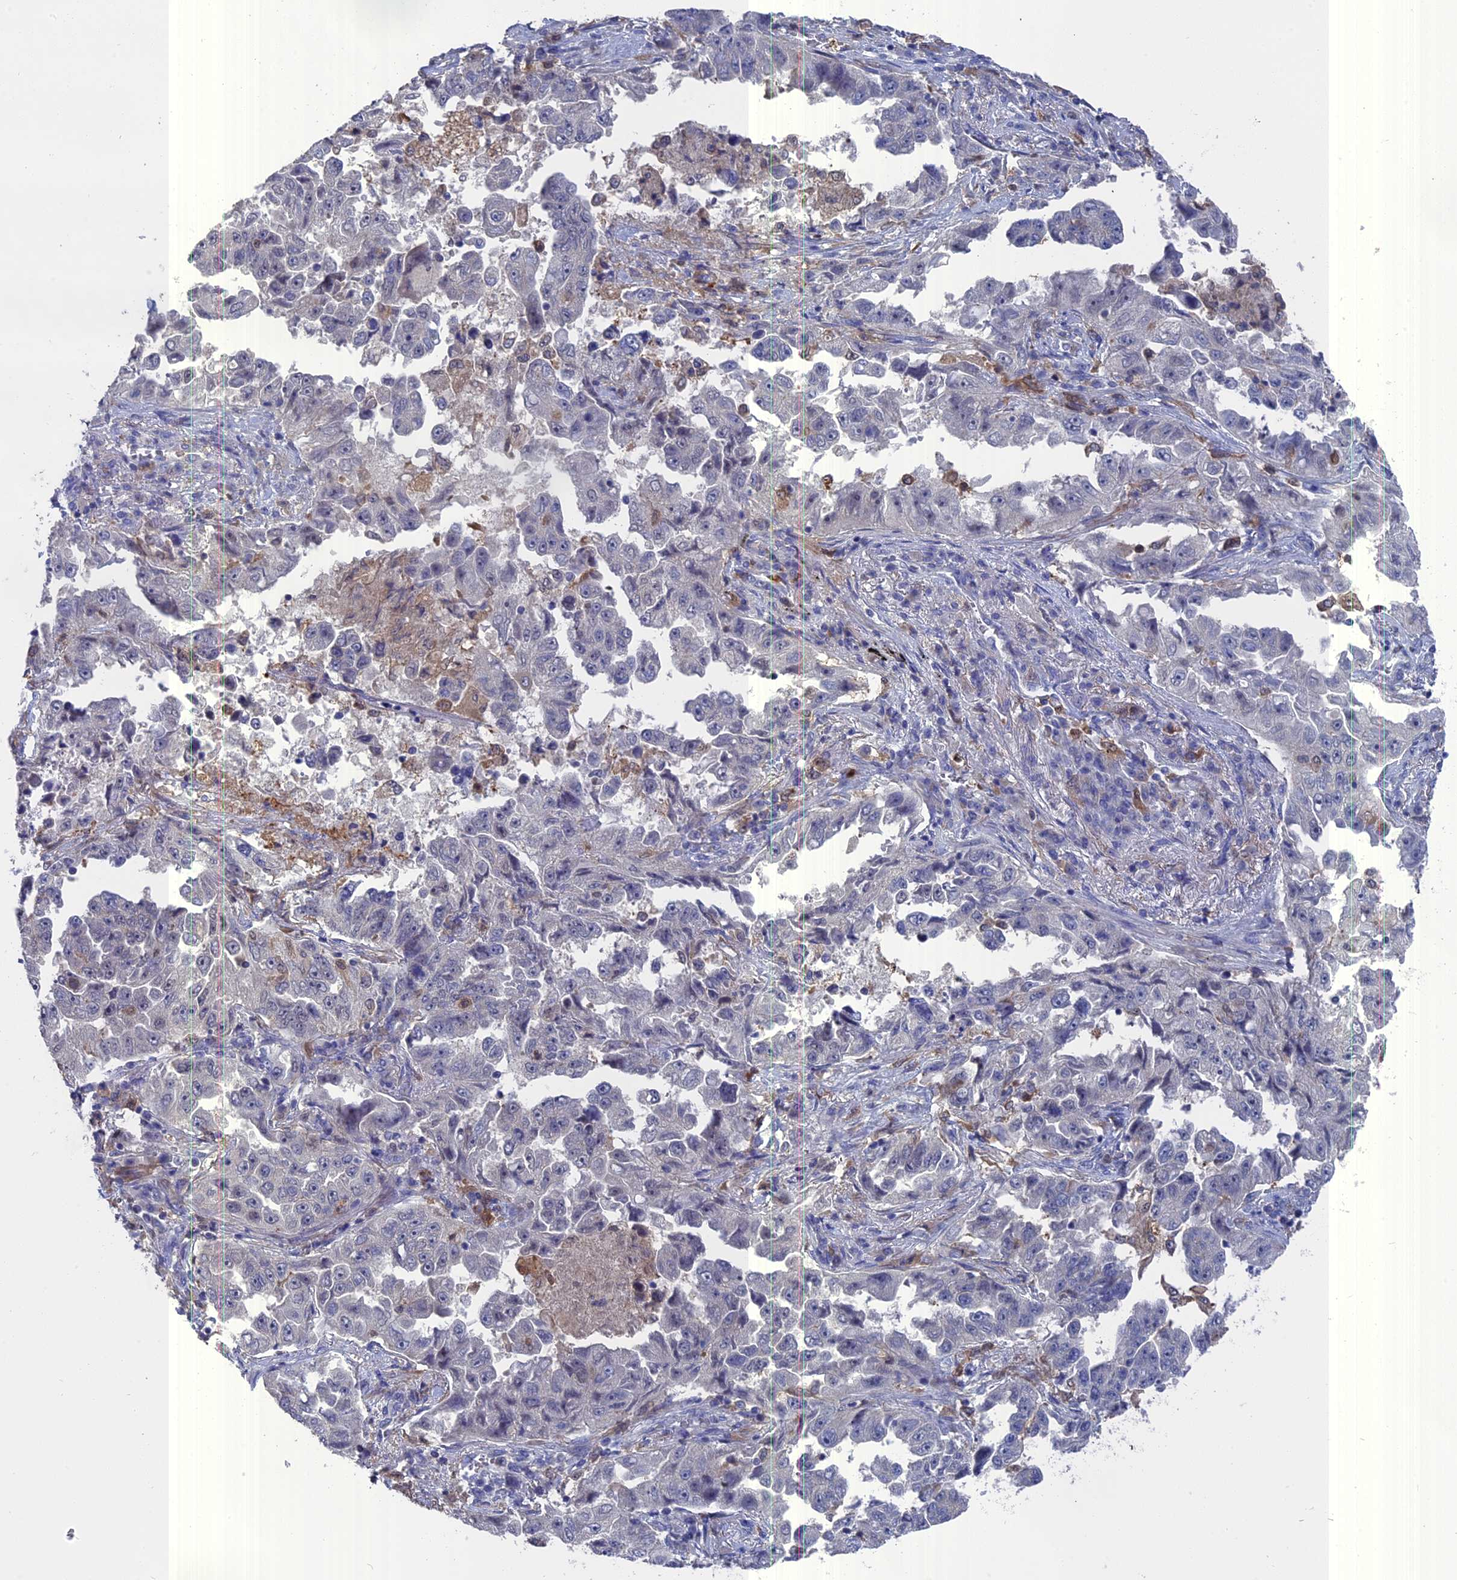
{"staining": {"intensity": "negative", "quantity": "none", "location": "none"}, "tissue": "lung cancer", "cell_type": "Tumor cells", "image_type": "cancer", "snomed": [{"axis": "morphology", "description": "Adenocarcinoma, NOS"}, {"axis": "topography", "description": "Lung"}], "caption": "The histopathology image shows no significant staining in tumor cells of lung cancer (adenocarcinoma). The staining is performed using DAB (3,3'-diaminobenzidine) brown chromogen with nuclei counter-stained in using hematoxylin.", "gene": "NCF4", "patient": {"sex": "female", "age": 51}}